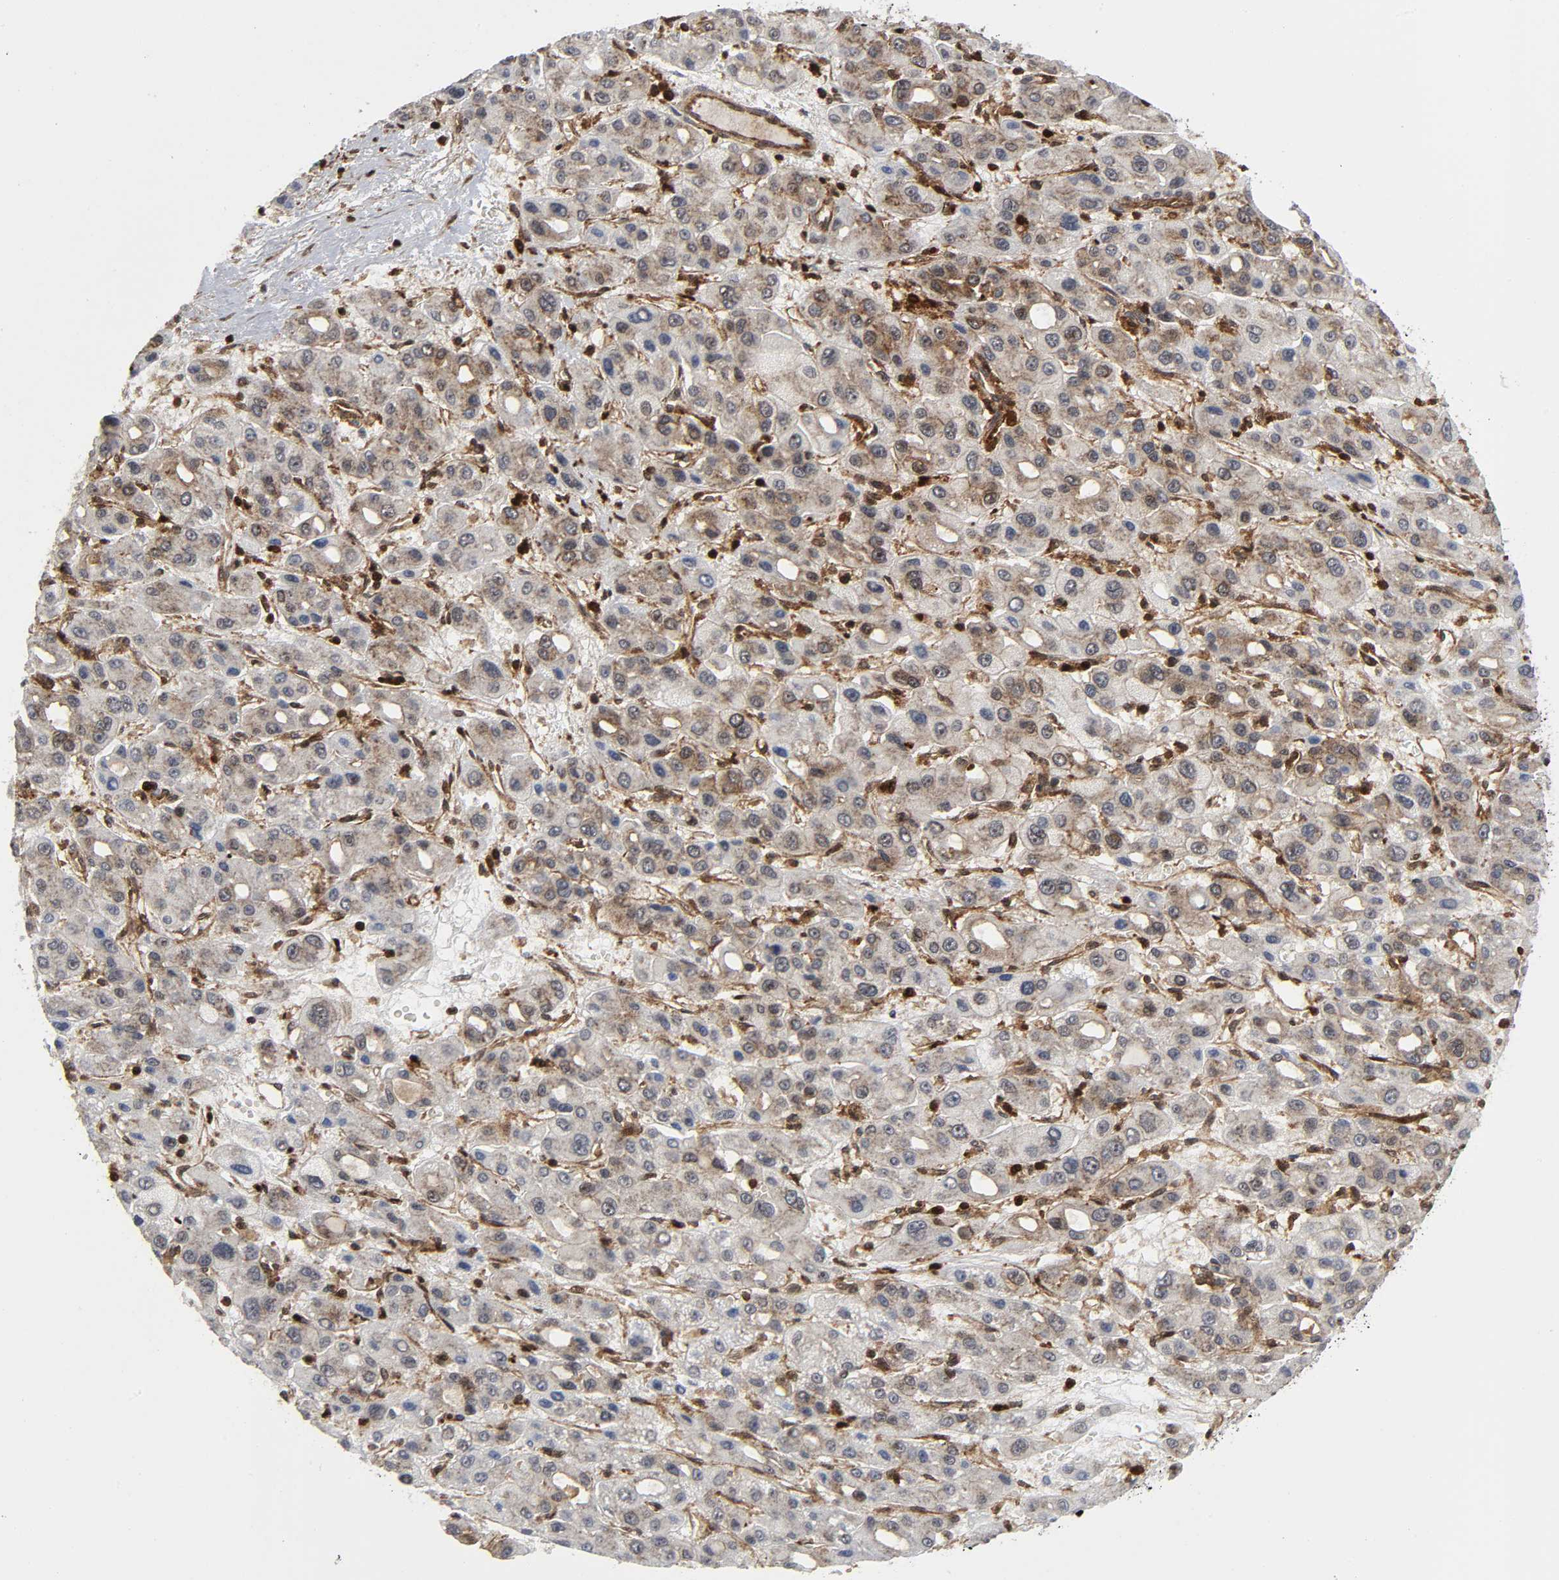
{"staining": {"intensity": "weak", "quantity": "<25%", "location": "cytoplasmic/membranous,nuclear"}, "tissue": "liver cancer", "cell_type": "Tumor cells", "image_type": "cancer", "snomed": [{"axis": "morphology", "description": "Carcinoma, Hepatocellular, NOS"}, {"axis": "topography", "description": "Liver"}], "caption": "A high-resolution micrograph shows immunohistochemistry (IHC) staining of liver cancer (hepatocellular carcinoma), which exhibits no significant staining in tumor cells.", "gene": "MAPK1", "patient": {"sex": "male", "age": 55}}